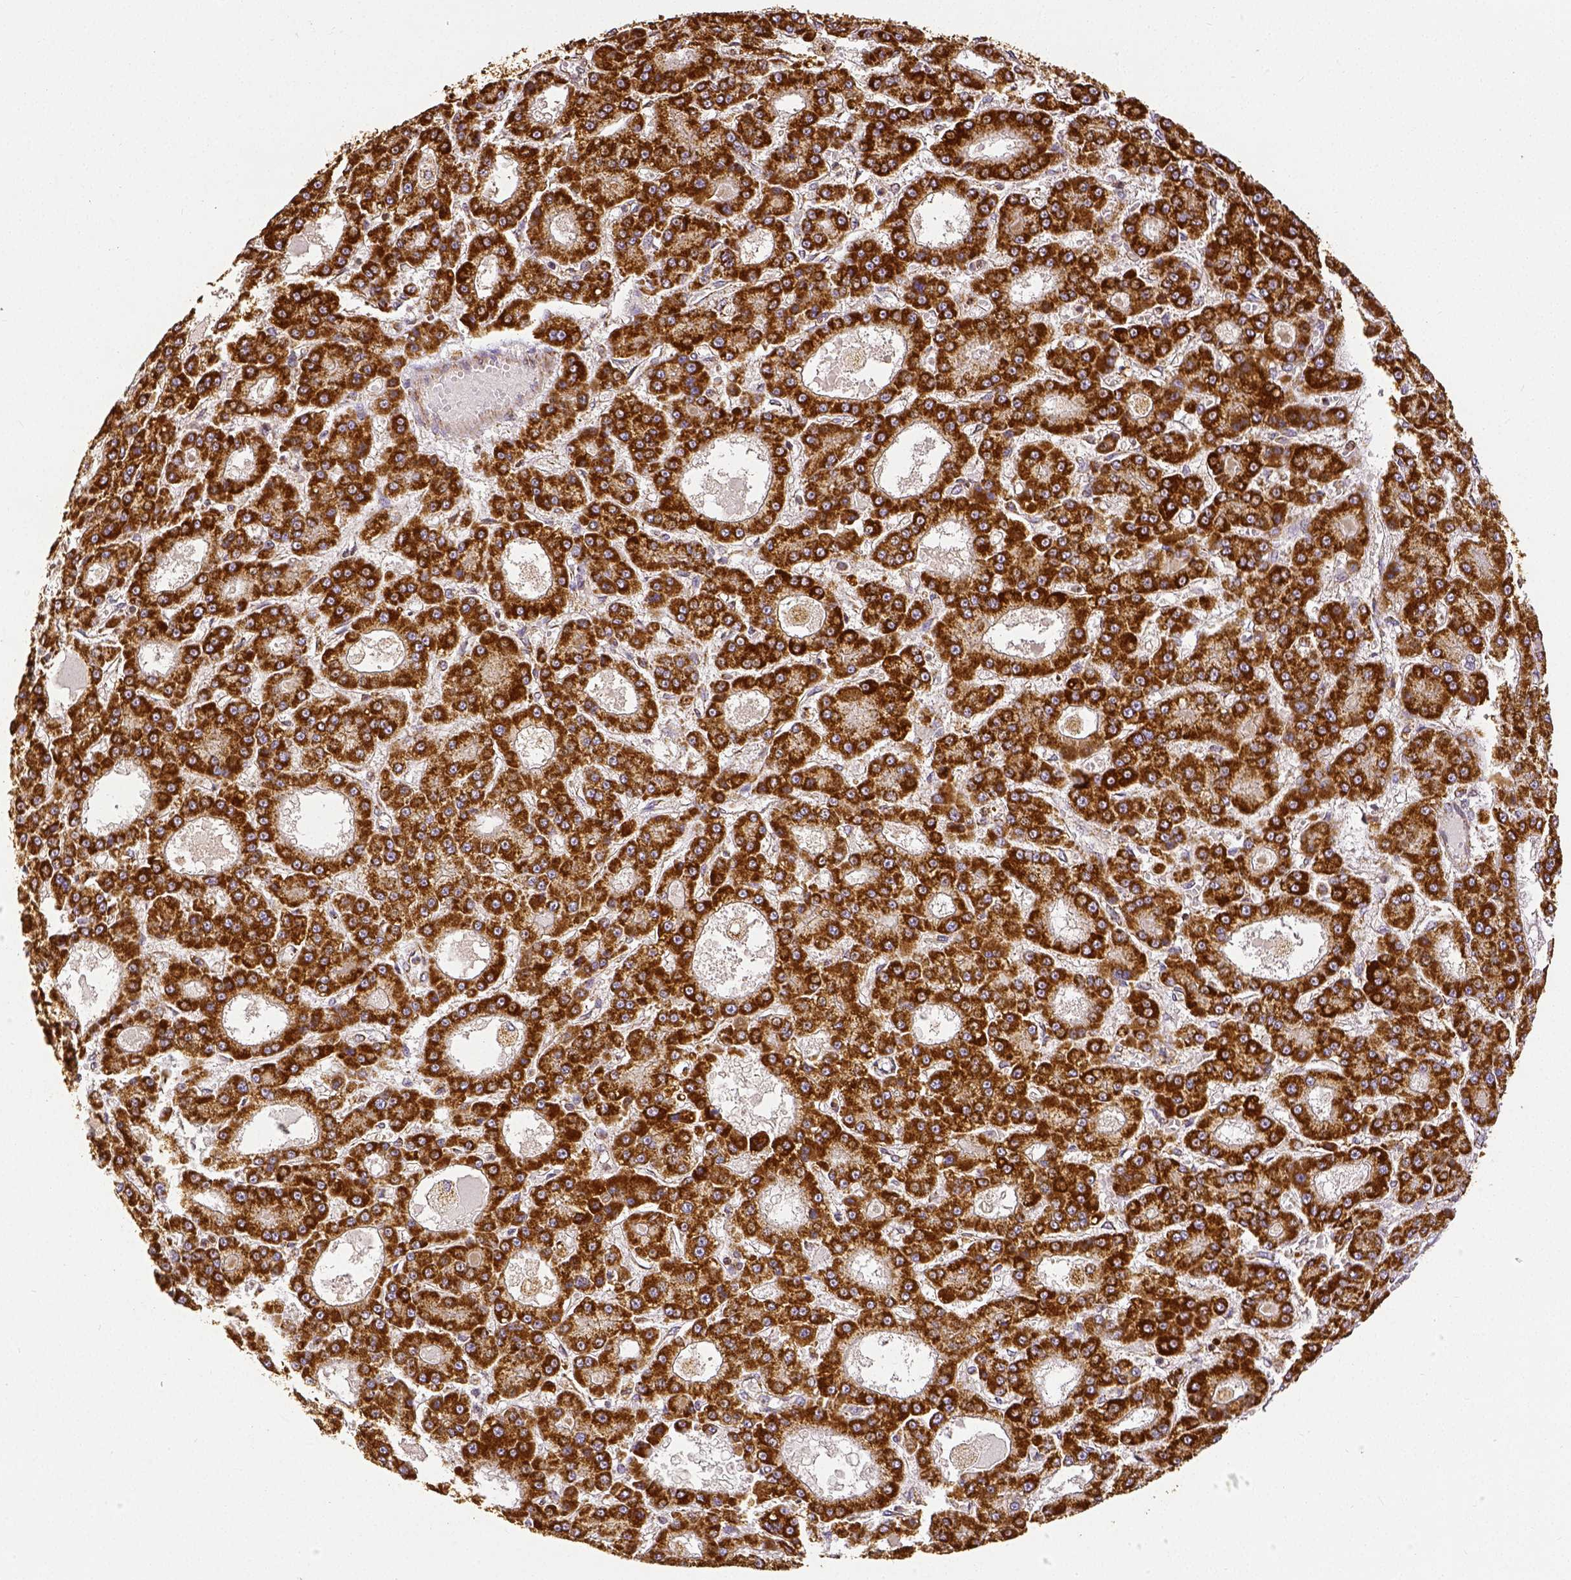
{"staining": {"intensity": "strong", "quantity": ">75%", "location": "cytoplasmic/membranous"}, "tissue": "liver cancer", "cell_type": "Tumor cells", "image_type": "cancer", "snomed": [{"axis": "morphology", "description": "Carcinoma, Hepatocellular, NOS"}, {"axis": "topography", "description": "Liver"}], "caption": "Protein staining of liver hepatocellular carcinoma tissue reveals strong cytoplasmic/membranous positivity in approximately >75% of tumor cells.", "gene": "SDHB", "patient": {"sex": "male", "age": 70}}